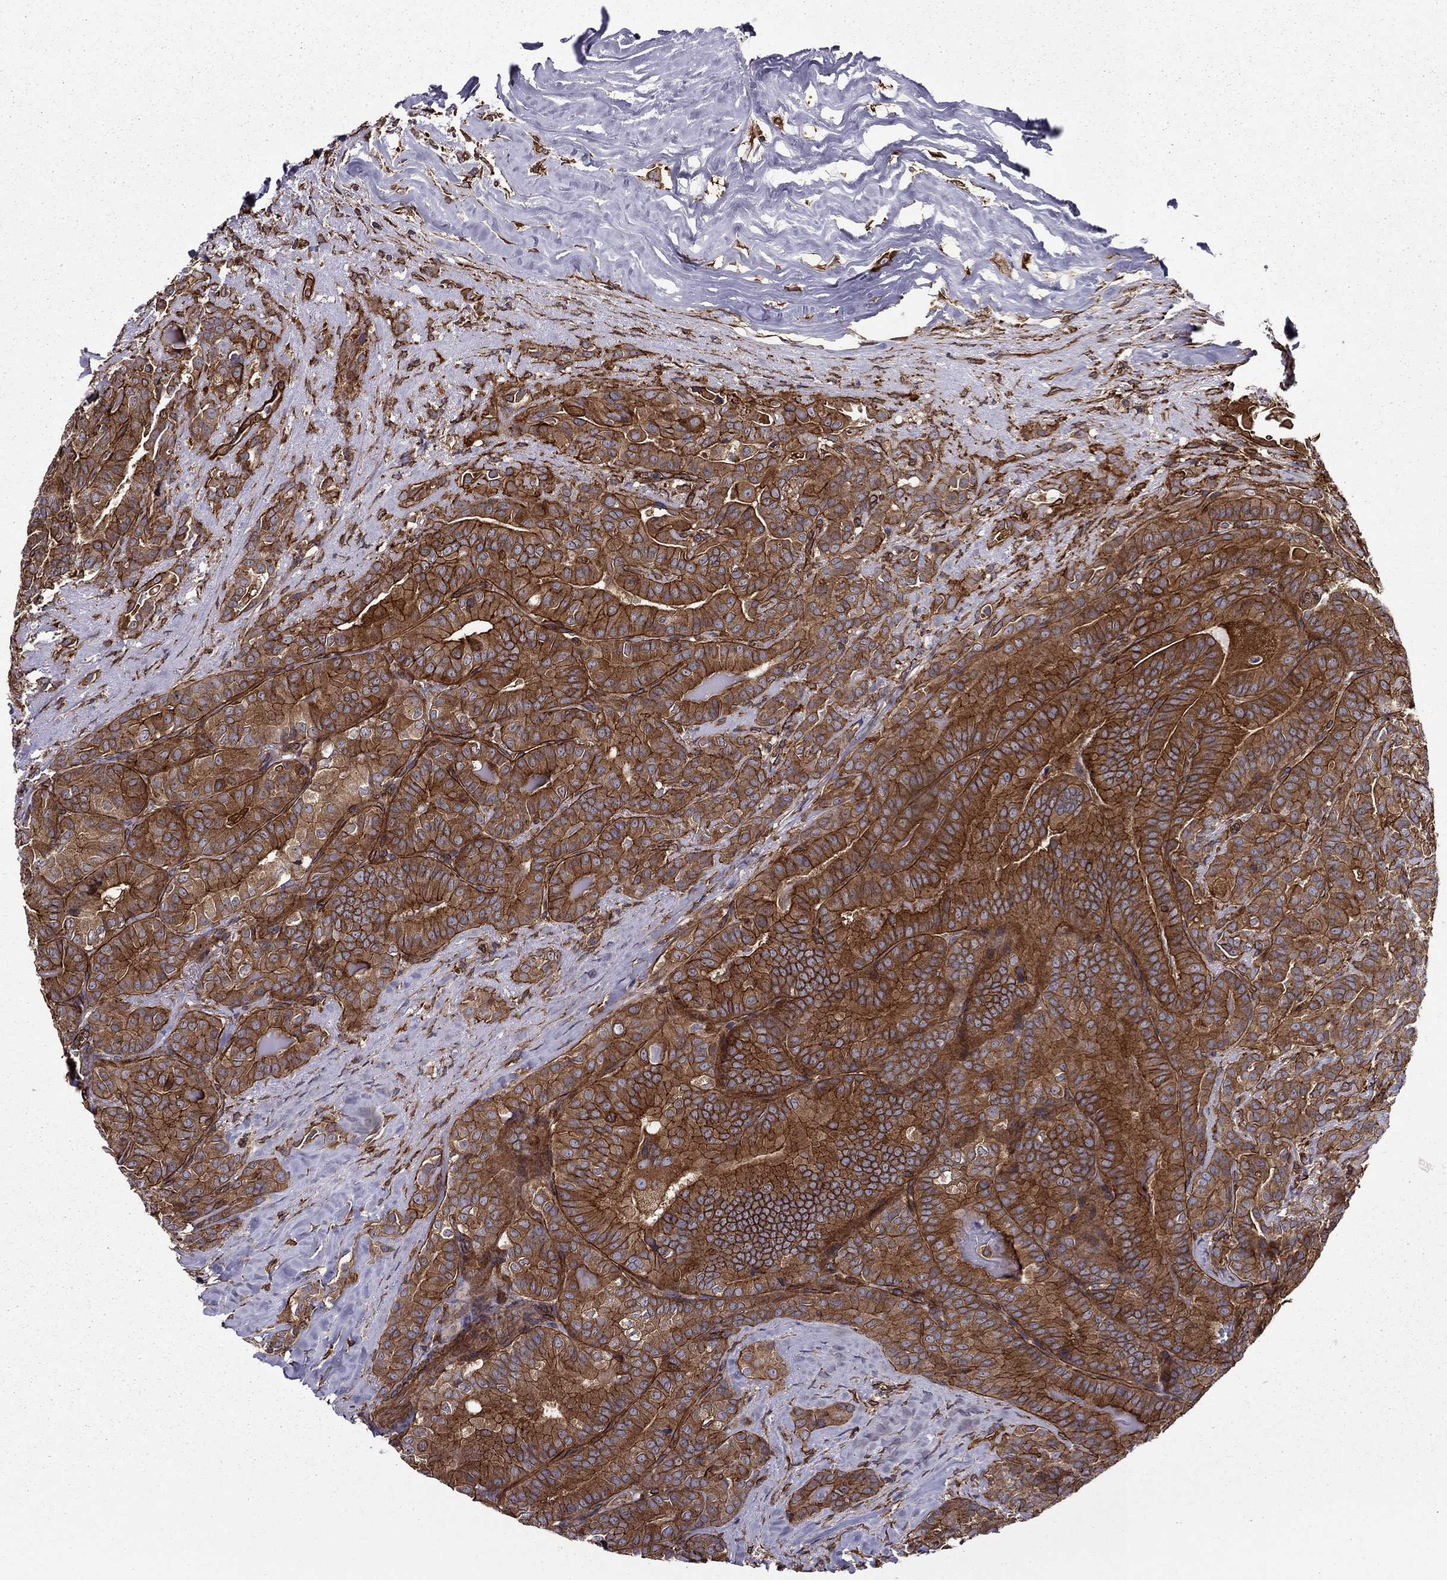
{"staining": {"intensity": "strong", "quantity": ">75%", "location": "cytoplasmic/membranous"}, "tissue": "thyroid cancer", "cell_type": "Tumor cells", "image_type": "cancer", "snomed": [{"axis": "morphology", "description": "Papillary adenocarcinoma, NOS"}, {"axis": "topography", "description": "Thyroid gland"}], "caption": "The image shows staining of papillary adenocarcinoma (thyroid), revealing strong cytoplasmic/membranous protein expression (brown color) within tumor cells.", "gene": "SHMT1", "patient": {"sex": "male", "age": 61}}